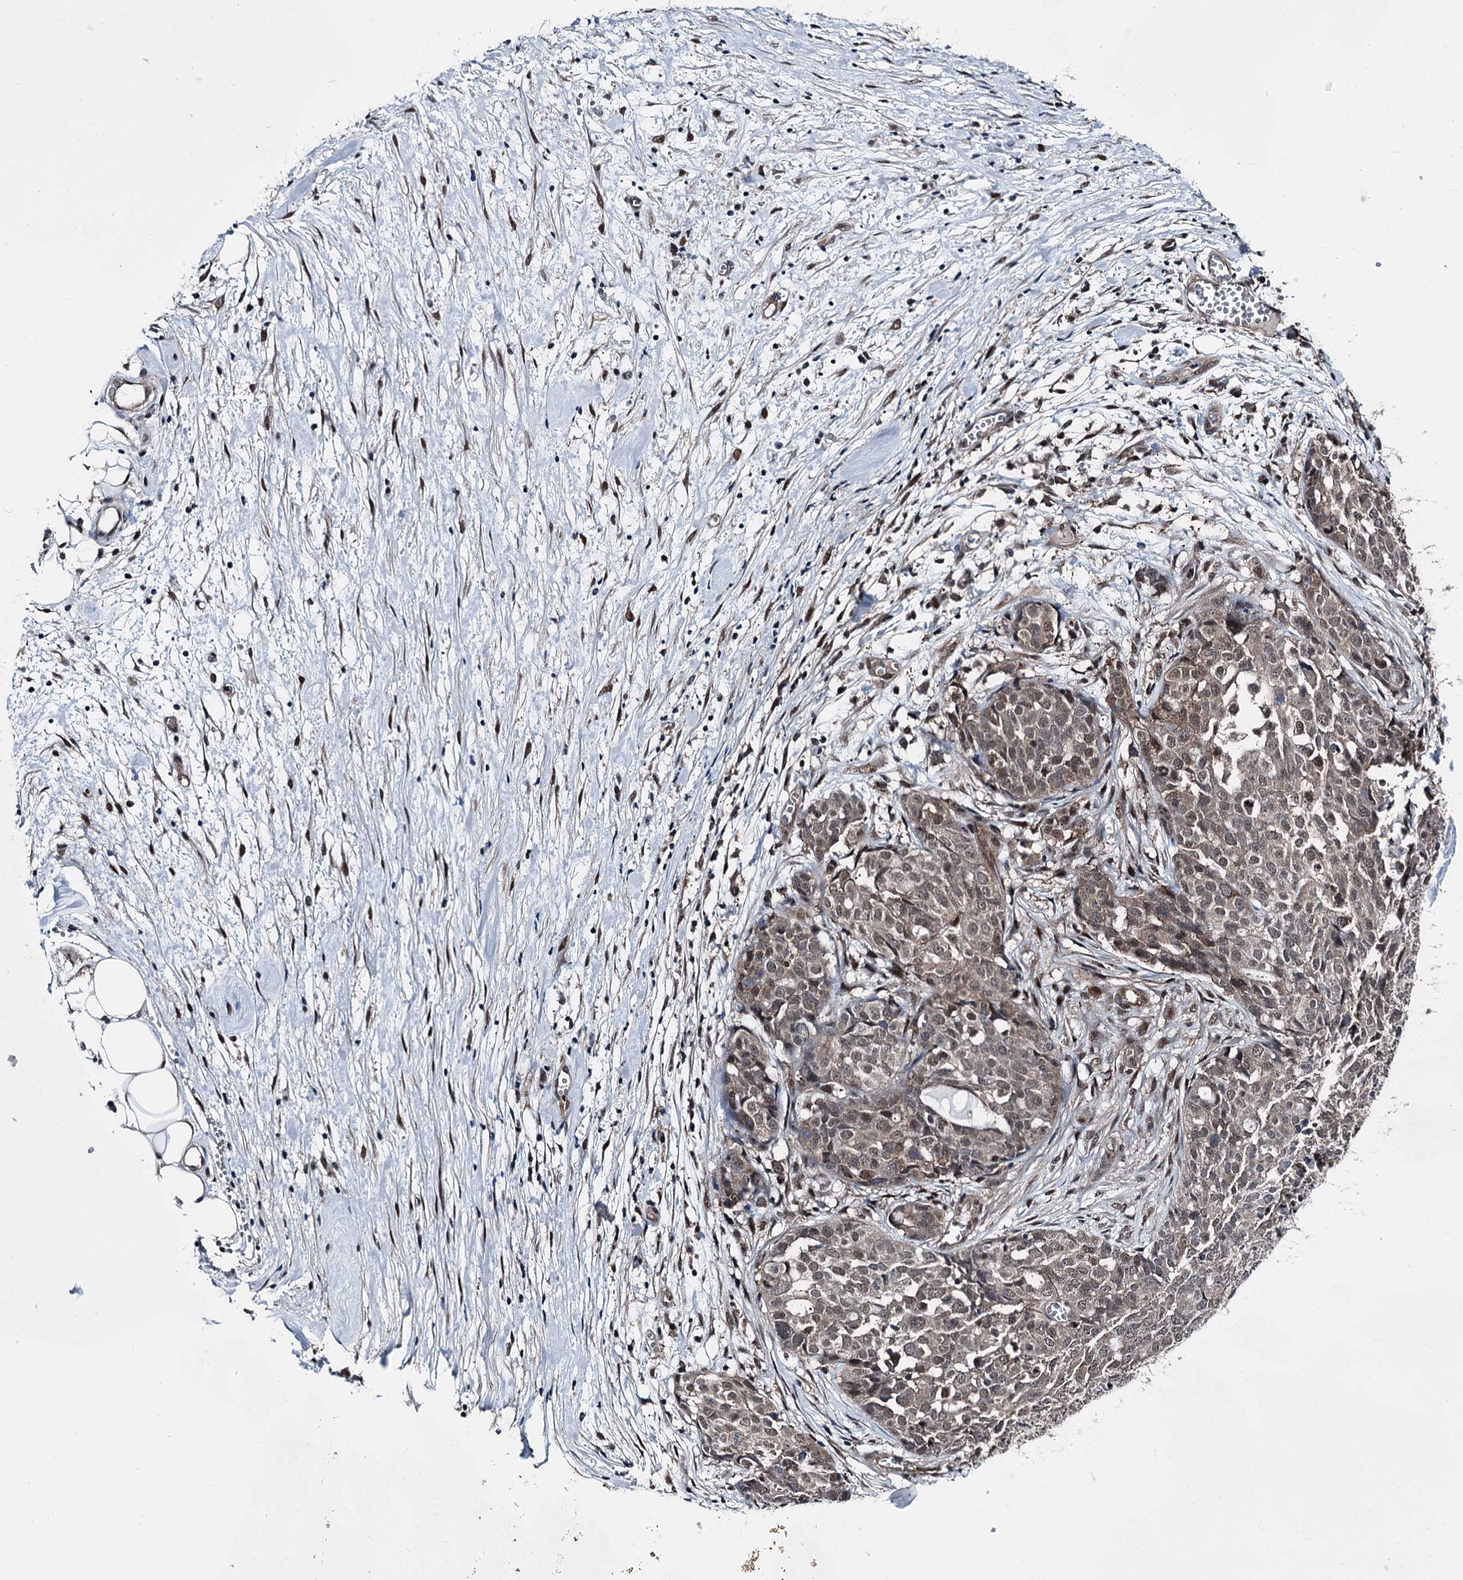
{"staining": {"intensity": "moderate", "quantity": ">75%", "location": "cytoplasmic/membranous,nuclear"}, "tissue": "ovarian cancer", "cell_type": "Tumor cells", "image_type": "cancer", "snomed": [{"axis": "morphology", "description": "Cystadenocarcinoma, serous, NOS"}, {"axis": "topography", "description": "Soft tissue"}, {"axis": "topography", "description": "Ovary"}], "caption": "This is an image of immunohistochemistry (IHC) staining of ovarian serous cystadenocarcinoma, which shows moderate expression in the cytoplasmic/membranous and nuclear of tumor cells.", "gene": "PSMD13", "patient": {"sex": "female", "age": 57}}